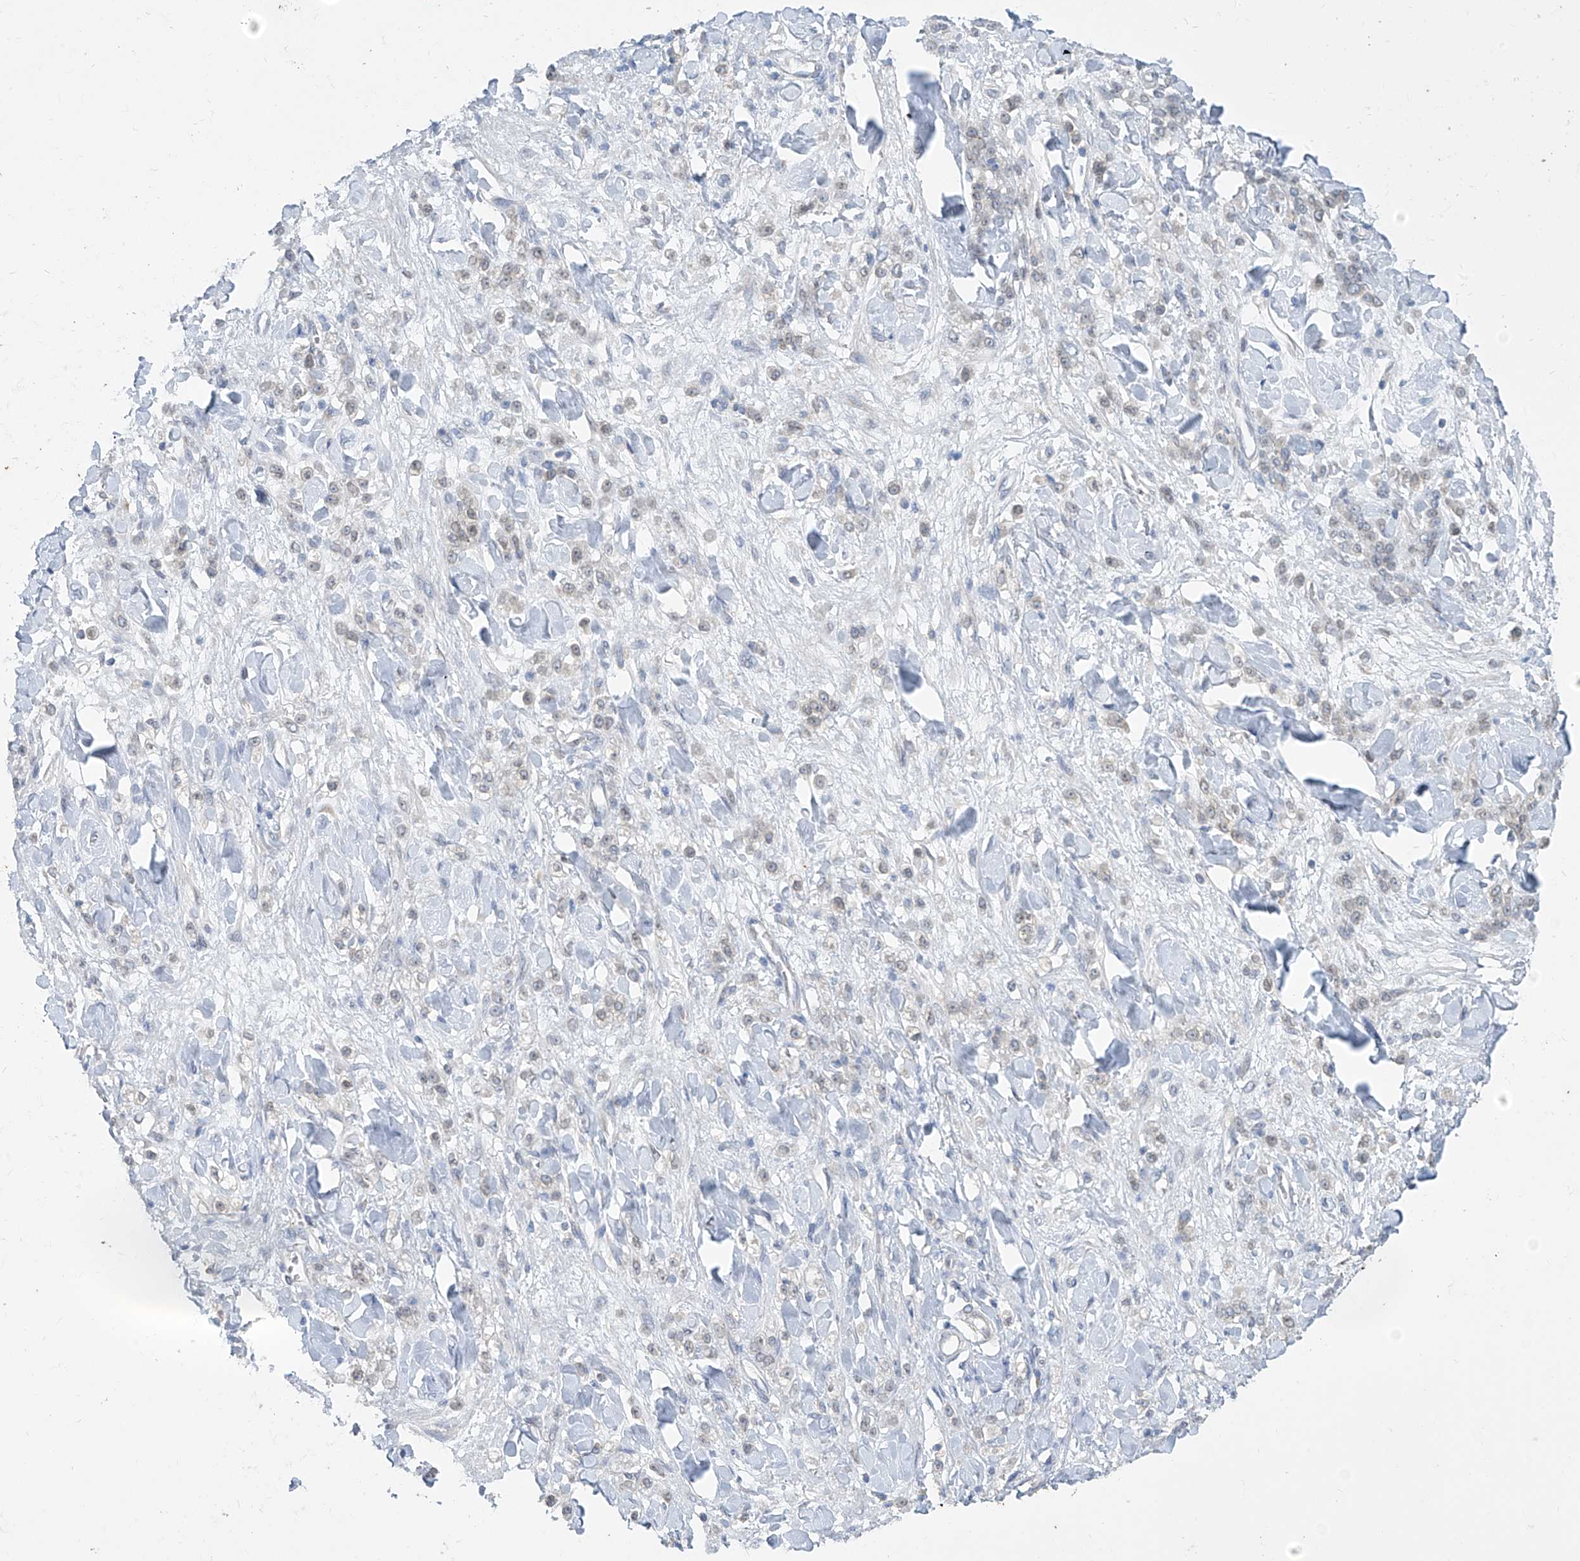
{"staining": {"intensity": "weak", "quantity": "<25%", "location": "nuclear"}, "tissue": "stomach cancer", "cell_type": "Tumor cells", "image_type": "cancer", "snomed": [{"axis": "morphology", "description": "Normal tissue, NOS"}, {"axis": "morphology", "description": "Adenocarcinoma, NOS"}, {"axis": "topography", "description": "Stomach"}], "caption": "Stomach cancer (adenocarcinoma) was stained to show a protein in brown. There is no significant staining in tumor cells.", "gene": "KRTAP25-1", "patient": {"sex": "male", "age": 82}}